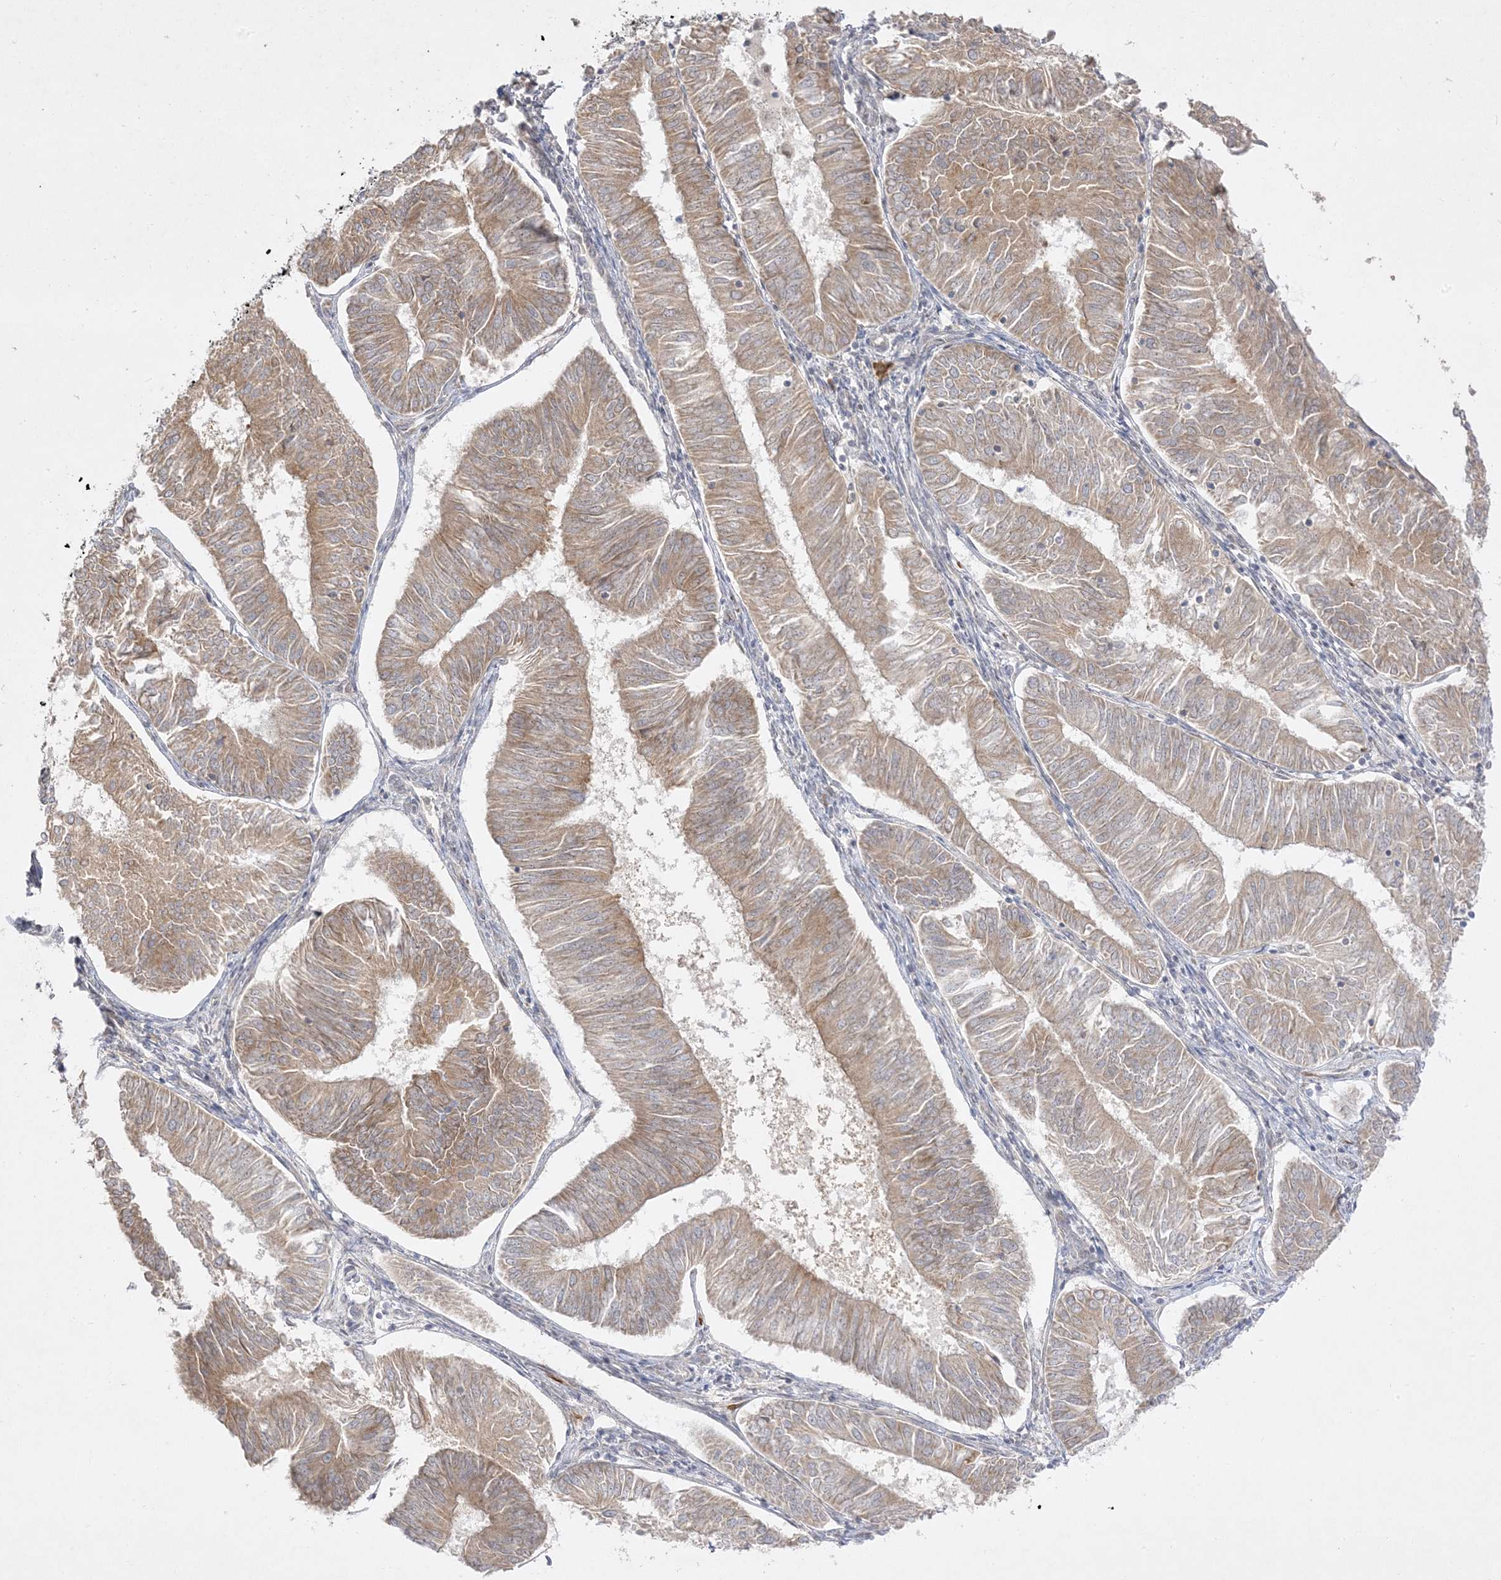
{"staining": {"intensity": "moderate", "quantity": ">75%", "location": "cytoplasmic/membranous"}, "tissue": "endometrial cancer", "cell_type": "Tumor cells", "image_type": "cancer", "snomed": [{"axis": "morphology", "description": "Adenocarcinoma, NOS"}, {"axis": "topography", "description": "Endometrium"}], "caption": "Endometrial cancer (adenocarcinoma) tissue demonstrates moderate cytoplasmic/membranous positivity in about >75% of tumor cells, visualized by immunohistochemistry. Immunohistochemistry (ihc) stains the protein of interest in brown and the nuclei are stained blue.", "gene": "C2CD2", "patient": {"sex": "female", "age": 58}}